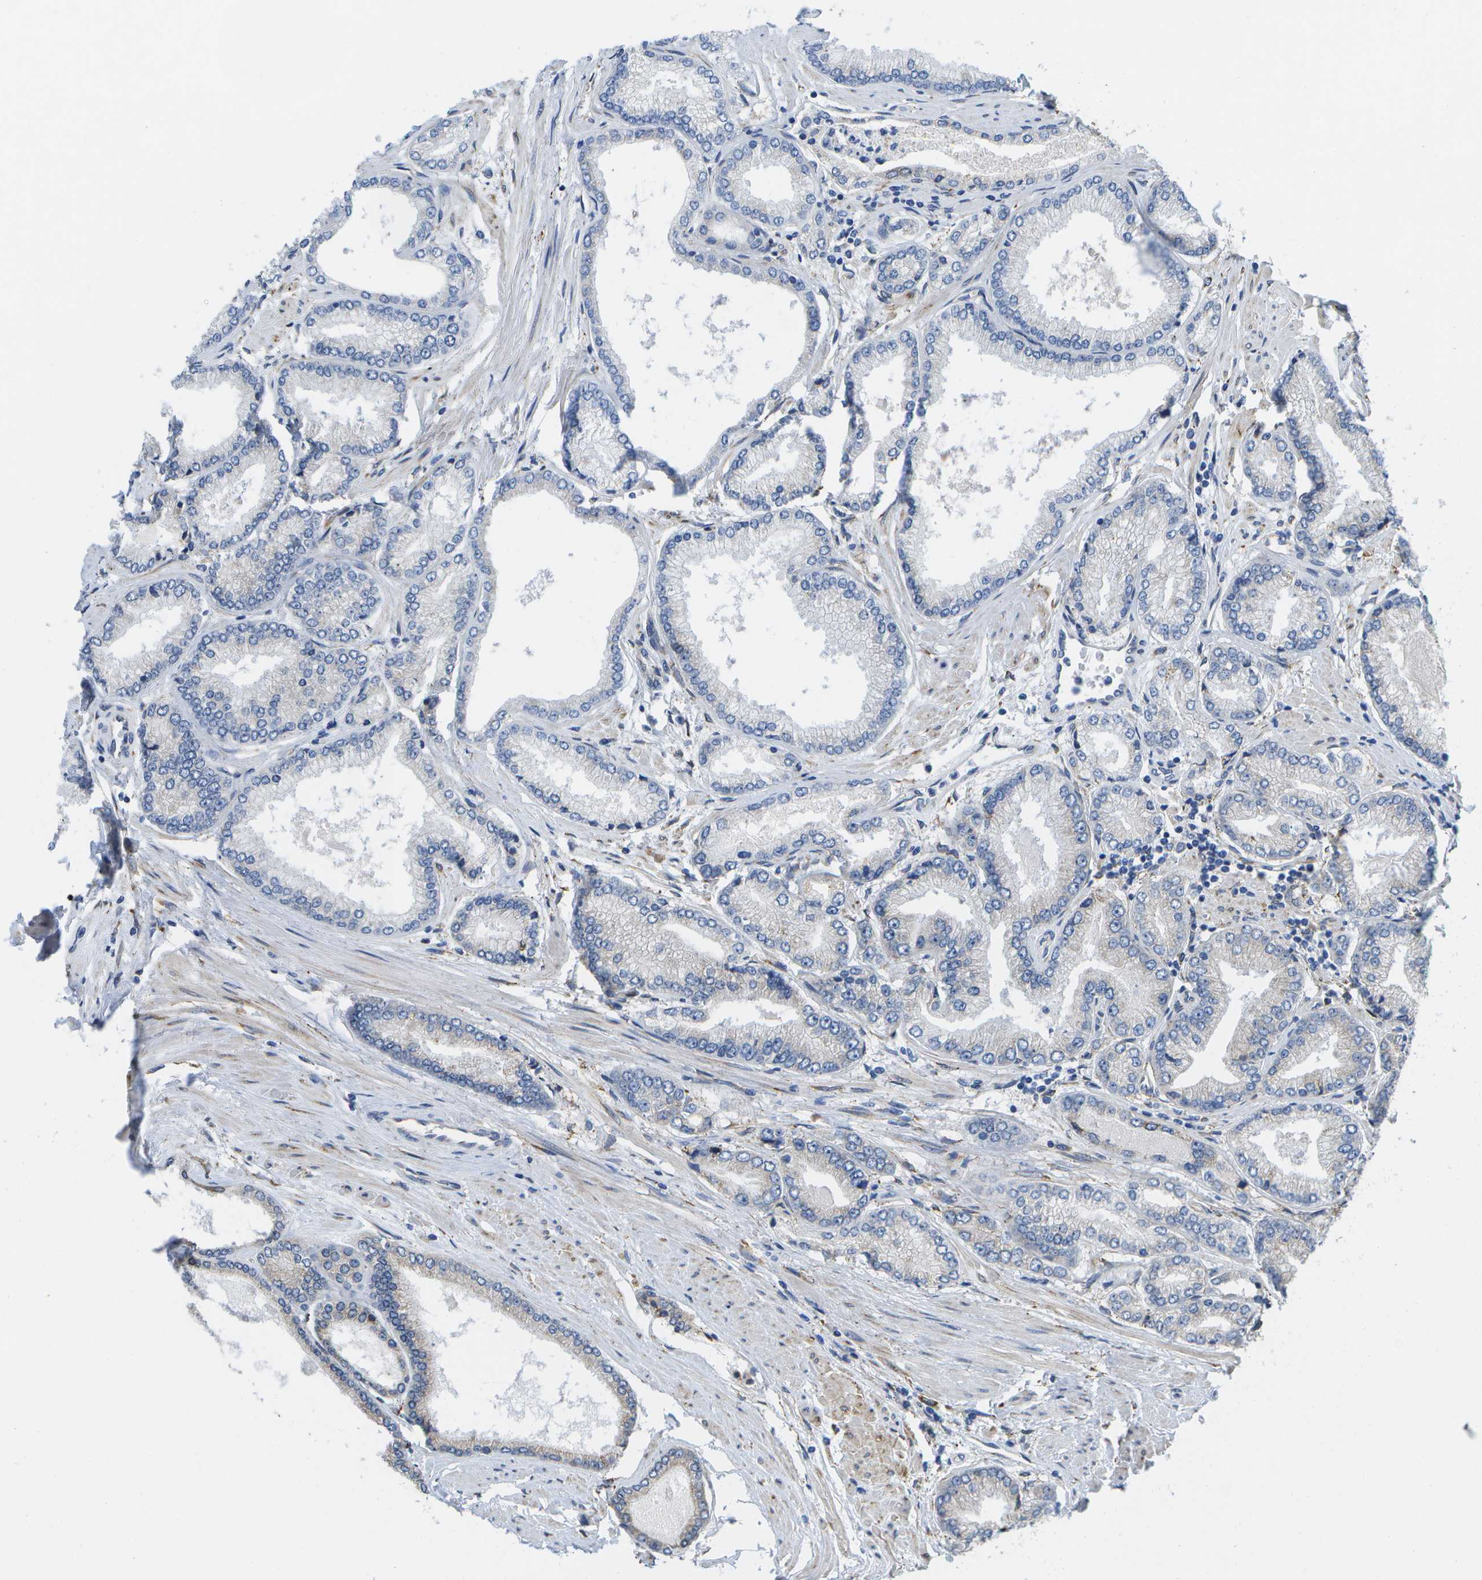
{"staining": {"intensity": "negative", "quantity": "none", "location": "none"}, "tissue": "prostate cancer", "cell_type": "Tumor cells", "image_type": "cancer", "snomed": [{"axis": "morphology", "description": "Adenocarcinoma, High grade"}, {"axis": "topography", "description": "Prostate"}], "caption": "The histopathology image displays no staining of tumor cells in prostate cancer (high-grade adenocarcinoma).", "gene": "ZDHHC17", "patient": {"sex": "male", "age": 61}}